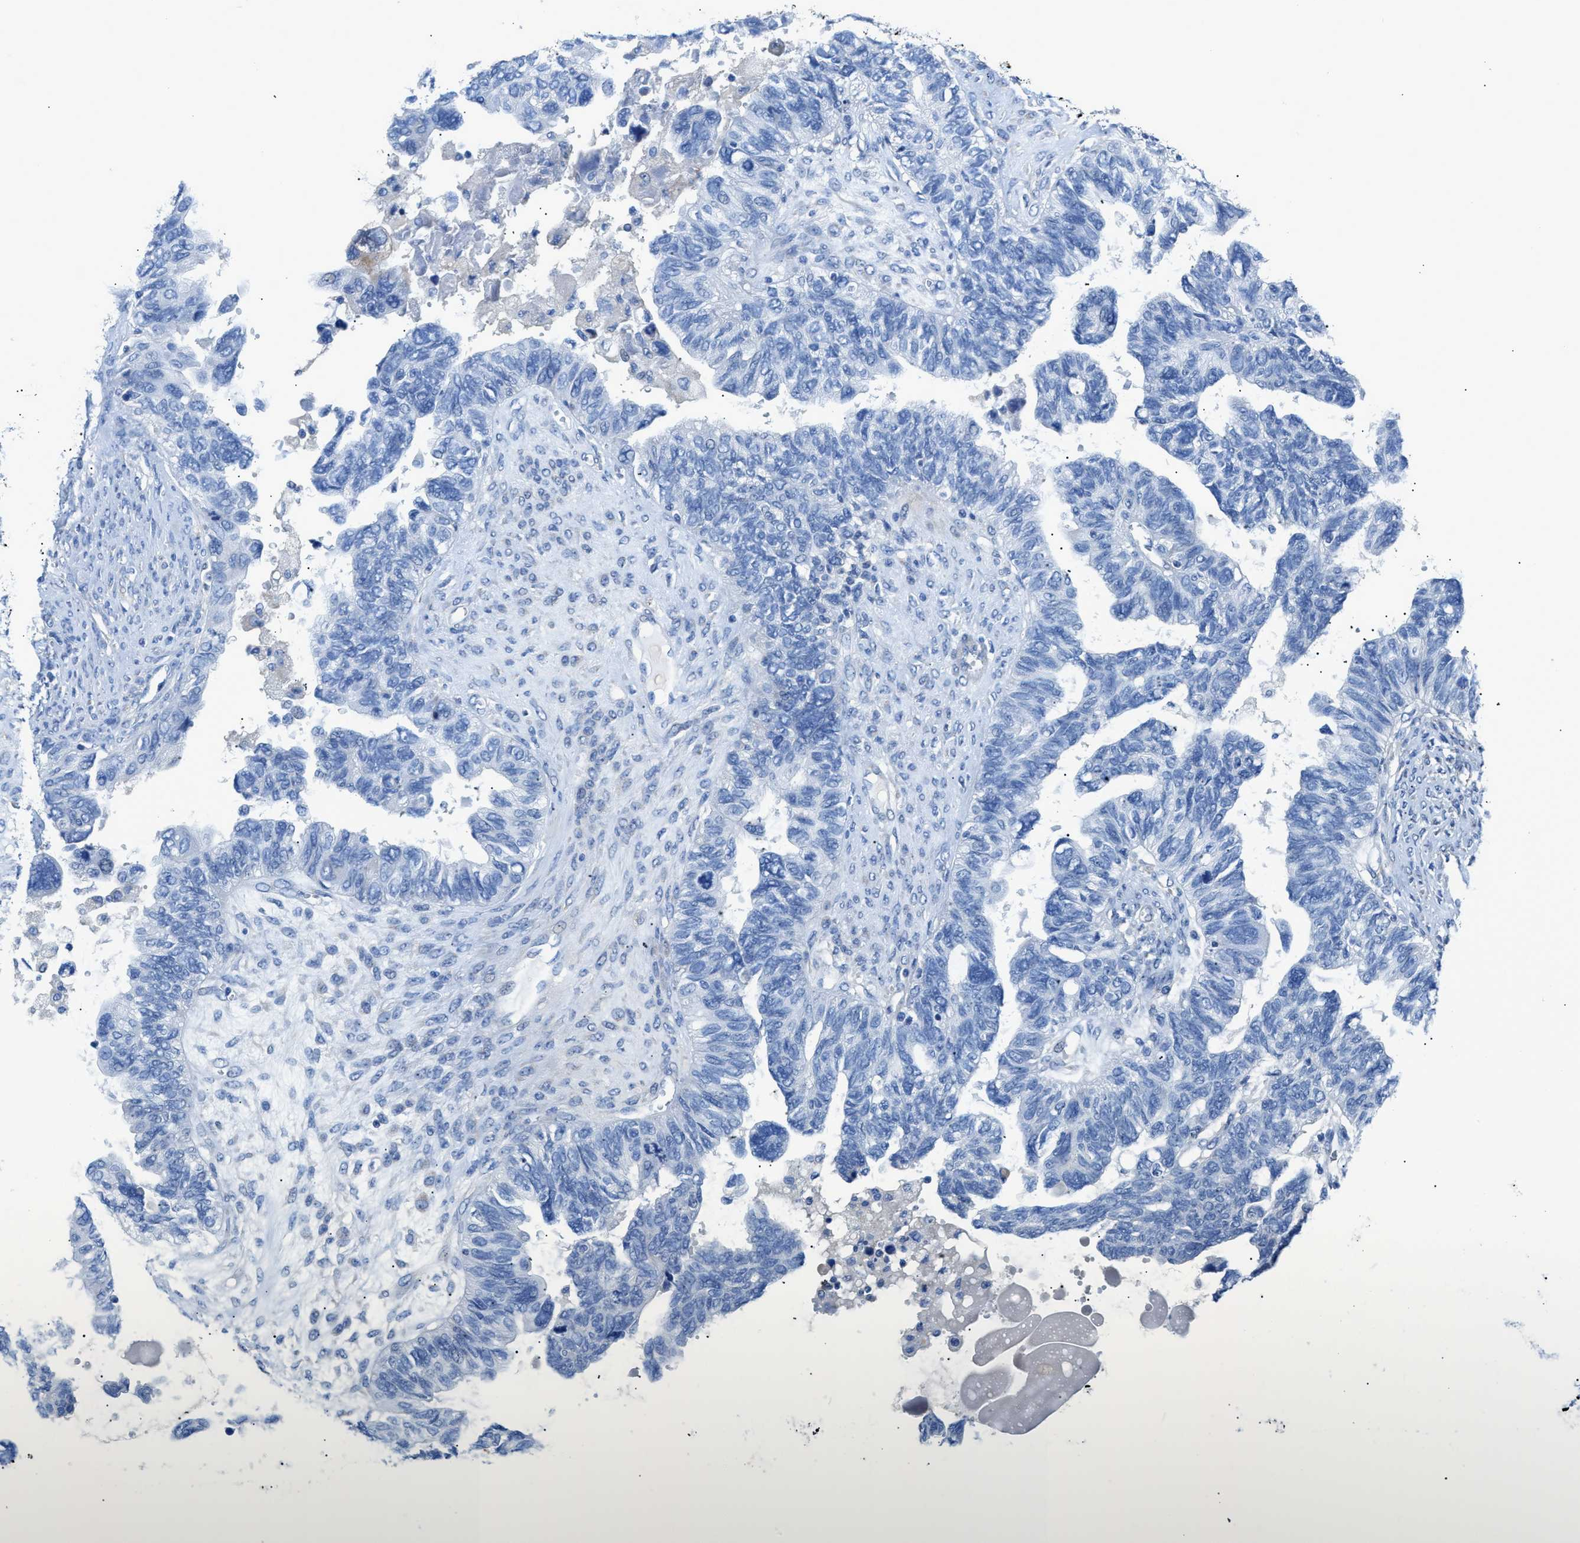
{"staining": {"intensity": "negative", "quantity": "none", "location": "none"}, "tissue": "ovarian cancer", "cell_type": "Tumor cells", "image_type": "cancer", "snomed": [{"axis": "morphology", "description": "Cystadenocarcinoma, serous, NOS"}, {"axis": "topography", "description": "Ovary"}], "caption": "Tumor cells are negative for protein expression in human serous cystadenocarcinoma (ovarian).", "gene": "ITPR1", "patient": {"sex": "female", "age": 79}}